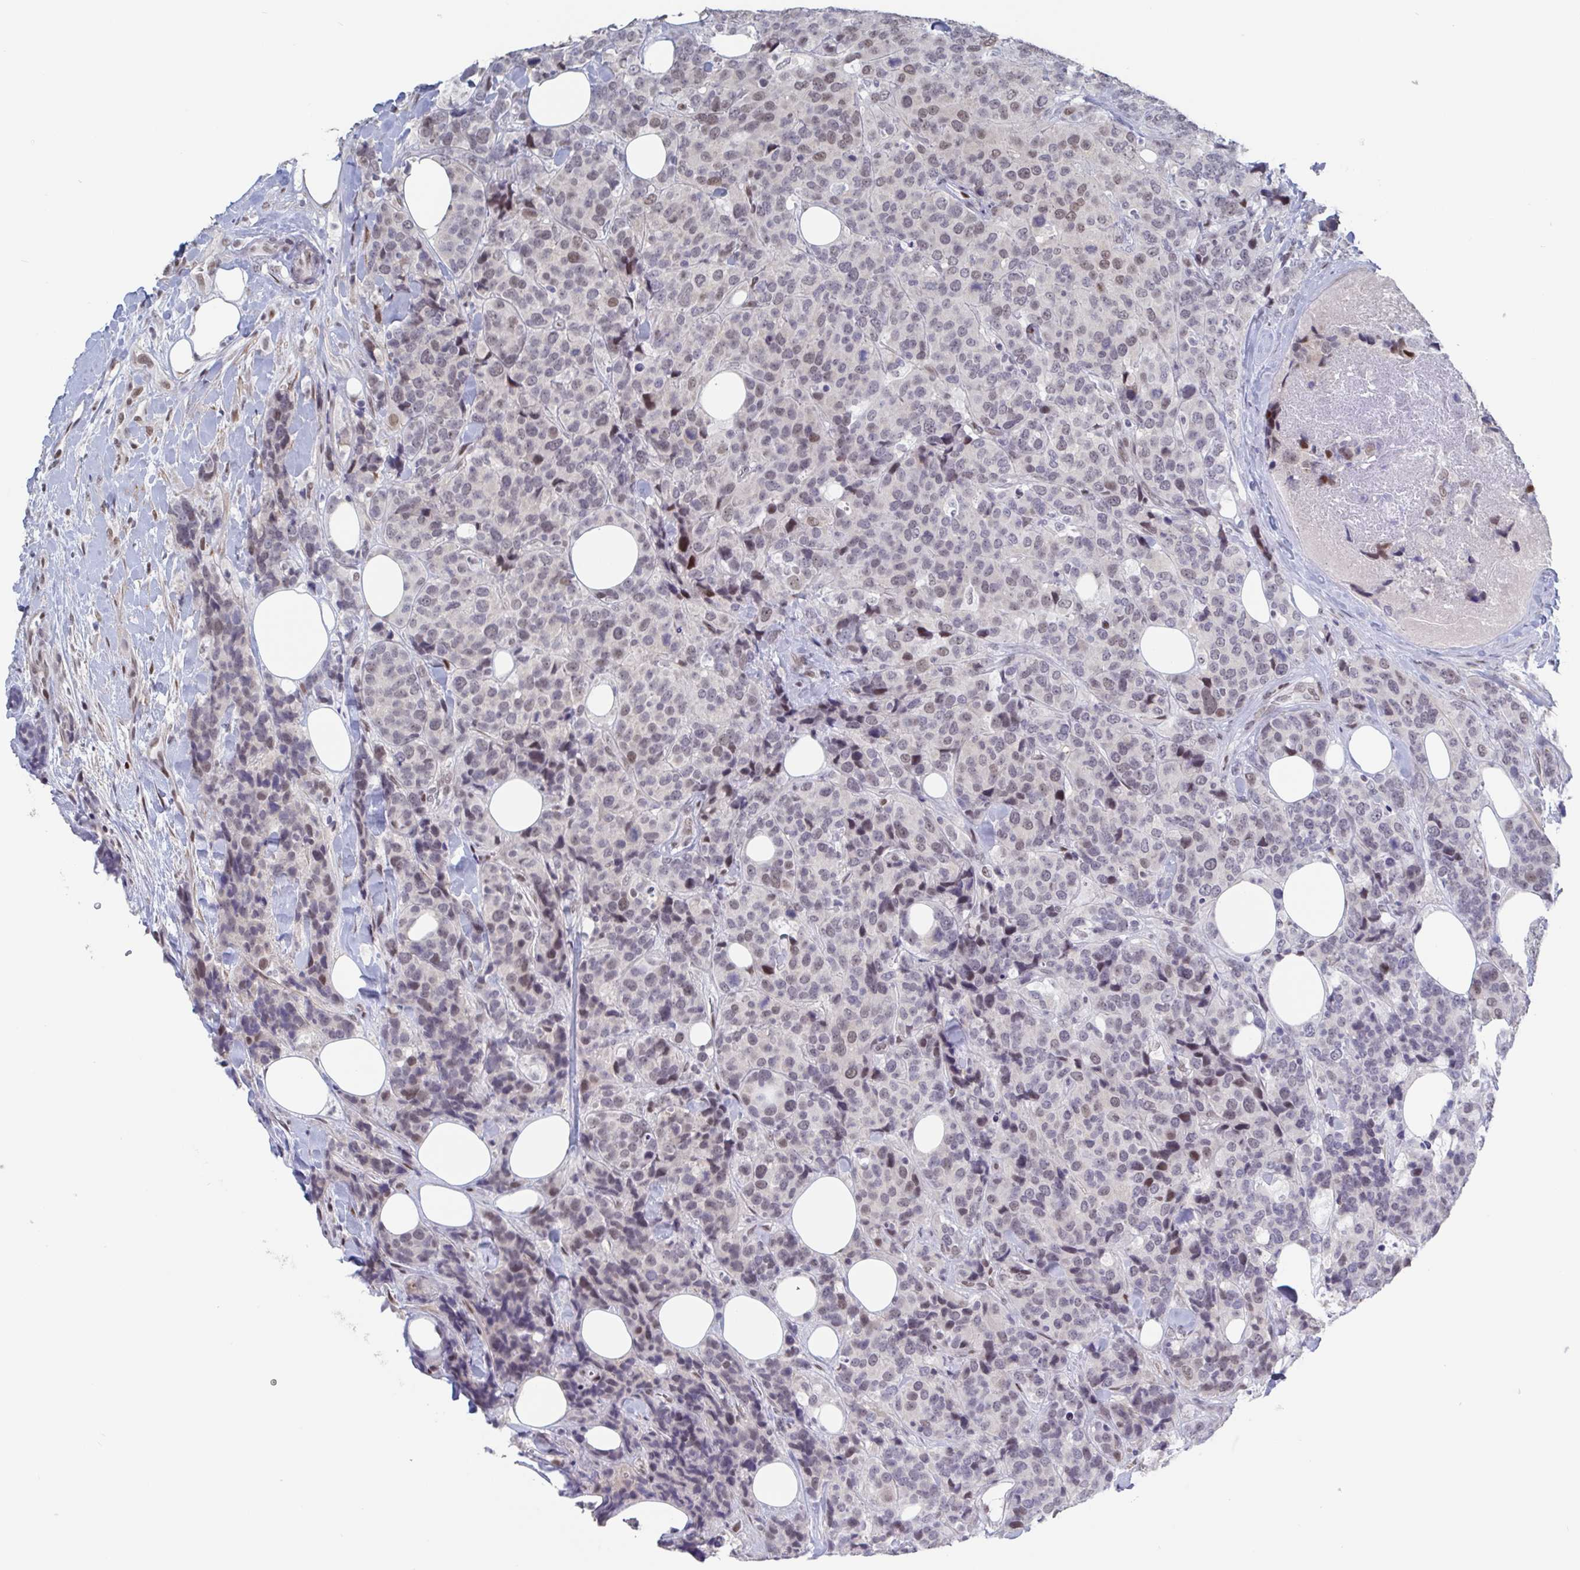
{"staining": {"intensity": "weak", "quantity": ">75%", "location": "nuclear"}, "tissue": "breast cancer", "cell_type": "Tumor cells", "image_type": "cancer", "snomed": [{"axis": "morphology", "description": "Lobular carcinoma"}, {"axis": "topography", "description": "Breast"}], "caption": "Human breast lobular carcinoma stained with a brown dye exhibits weak nuclear positive staining in approximately >75% of tumor cells.", "gene": "BCL7B", "patient": {"sex": "female", "age": 59}}